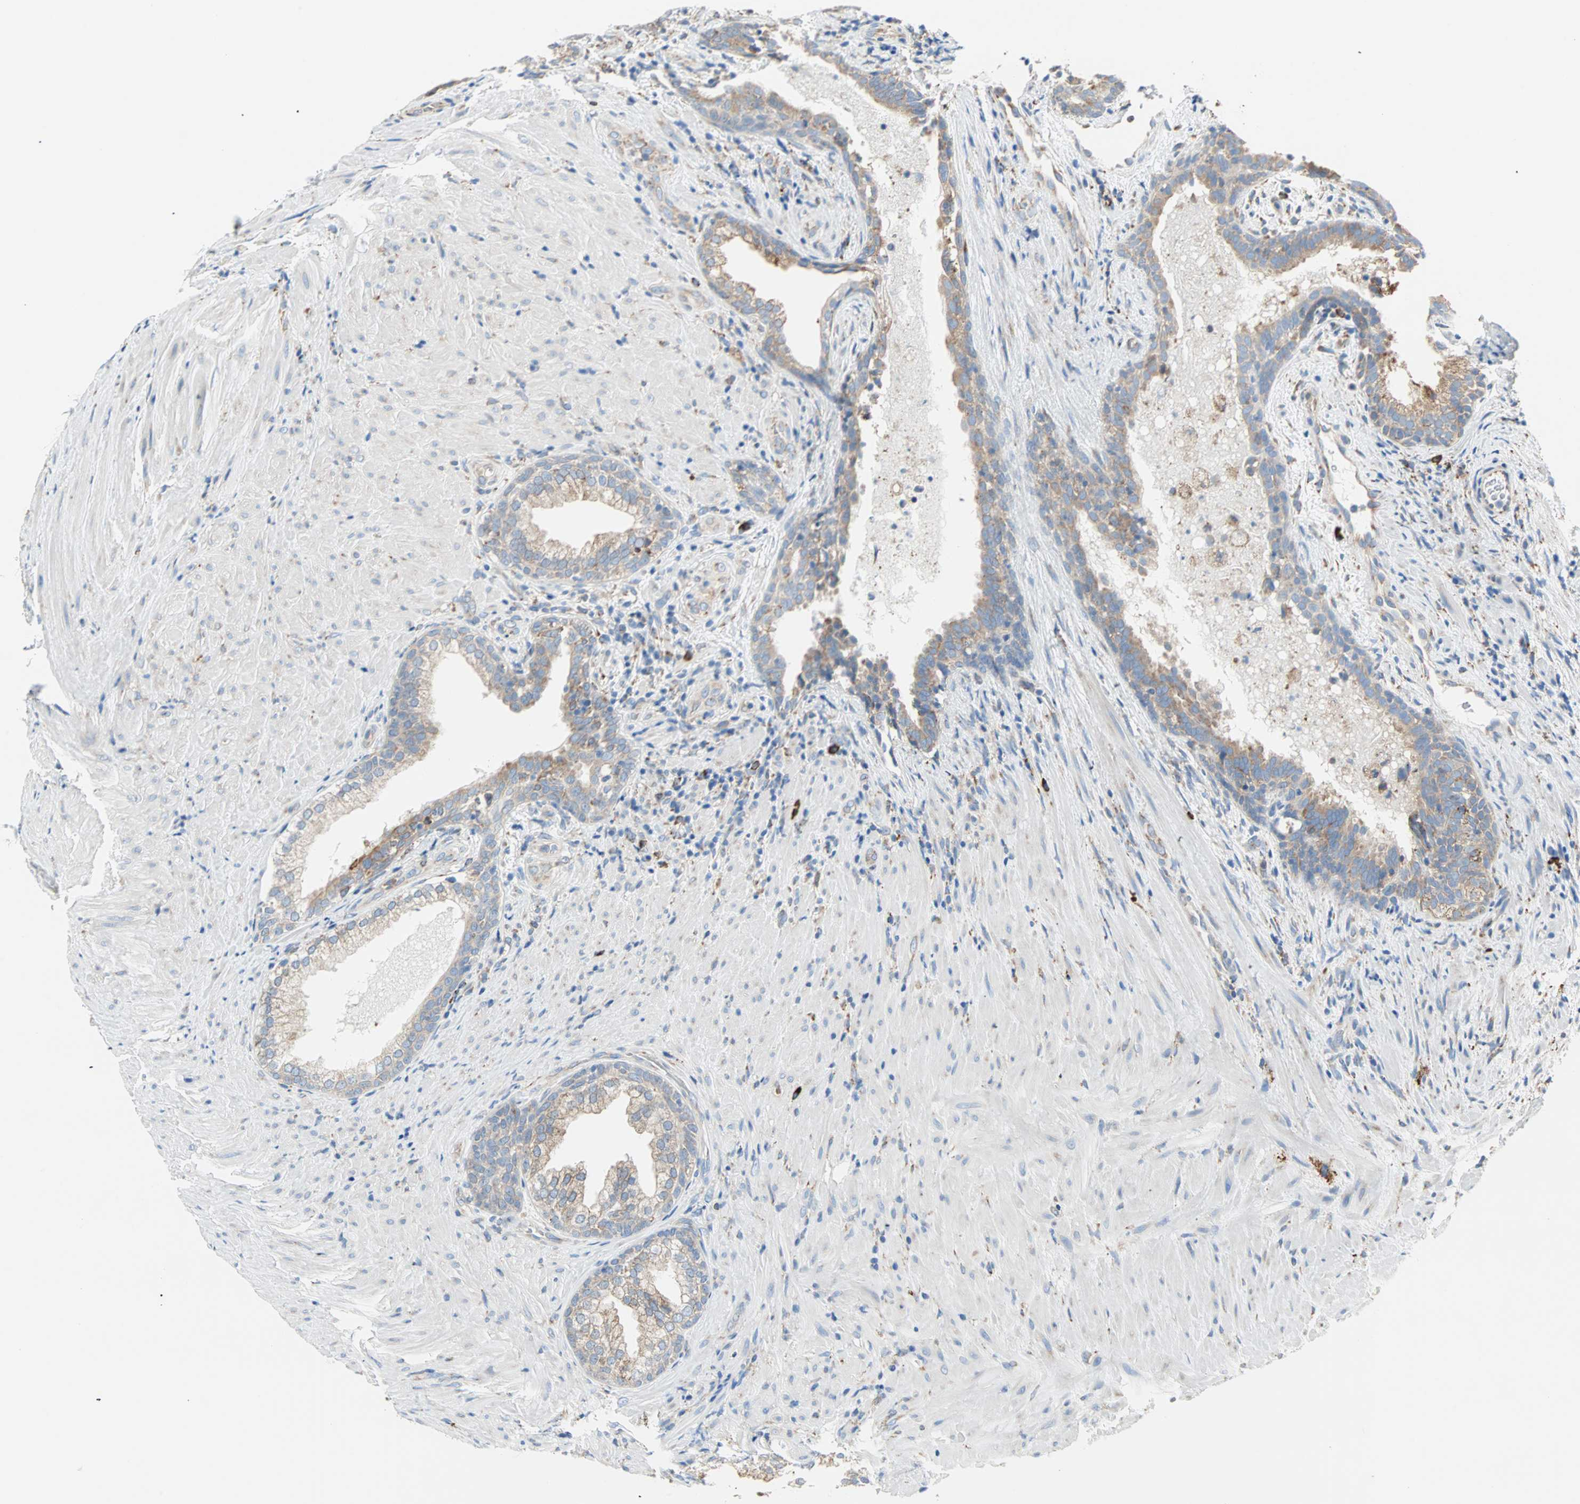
{"staining": {"intensity": "moderate", "quantity": "25%-75%", "location": "cytoplasmic/membranous"}, "tissue": "prostate", "cell_type": "Glandular cells", "image_type": "normal", "snomed": [{"axis": "morphology", "description": "Normal tissue, NOS"}, {"axis": "topography", "description": "Prostate"}], "caption": "Prostate stained for a protein (brown) exhibits moderate cytoplasmic/membranous positive expression in approximately 25%-75% of glandular cells.", "gene": "PLCXD1", "patient": {"sex": "male", "age": 76}}